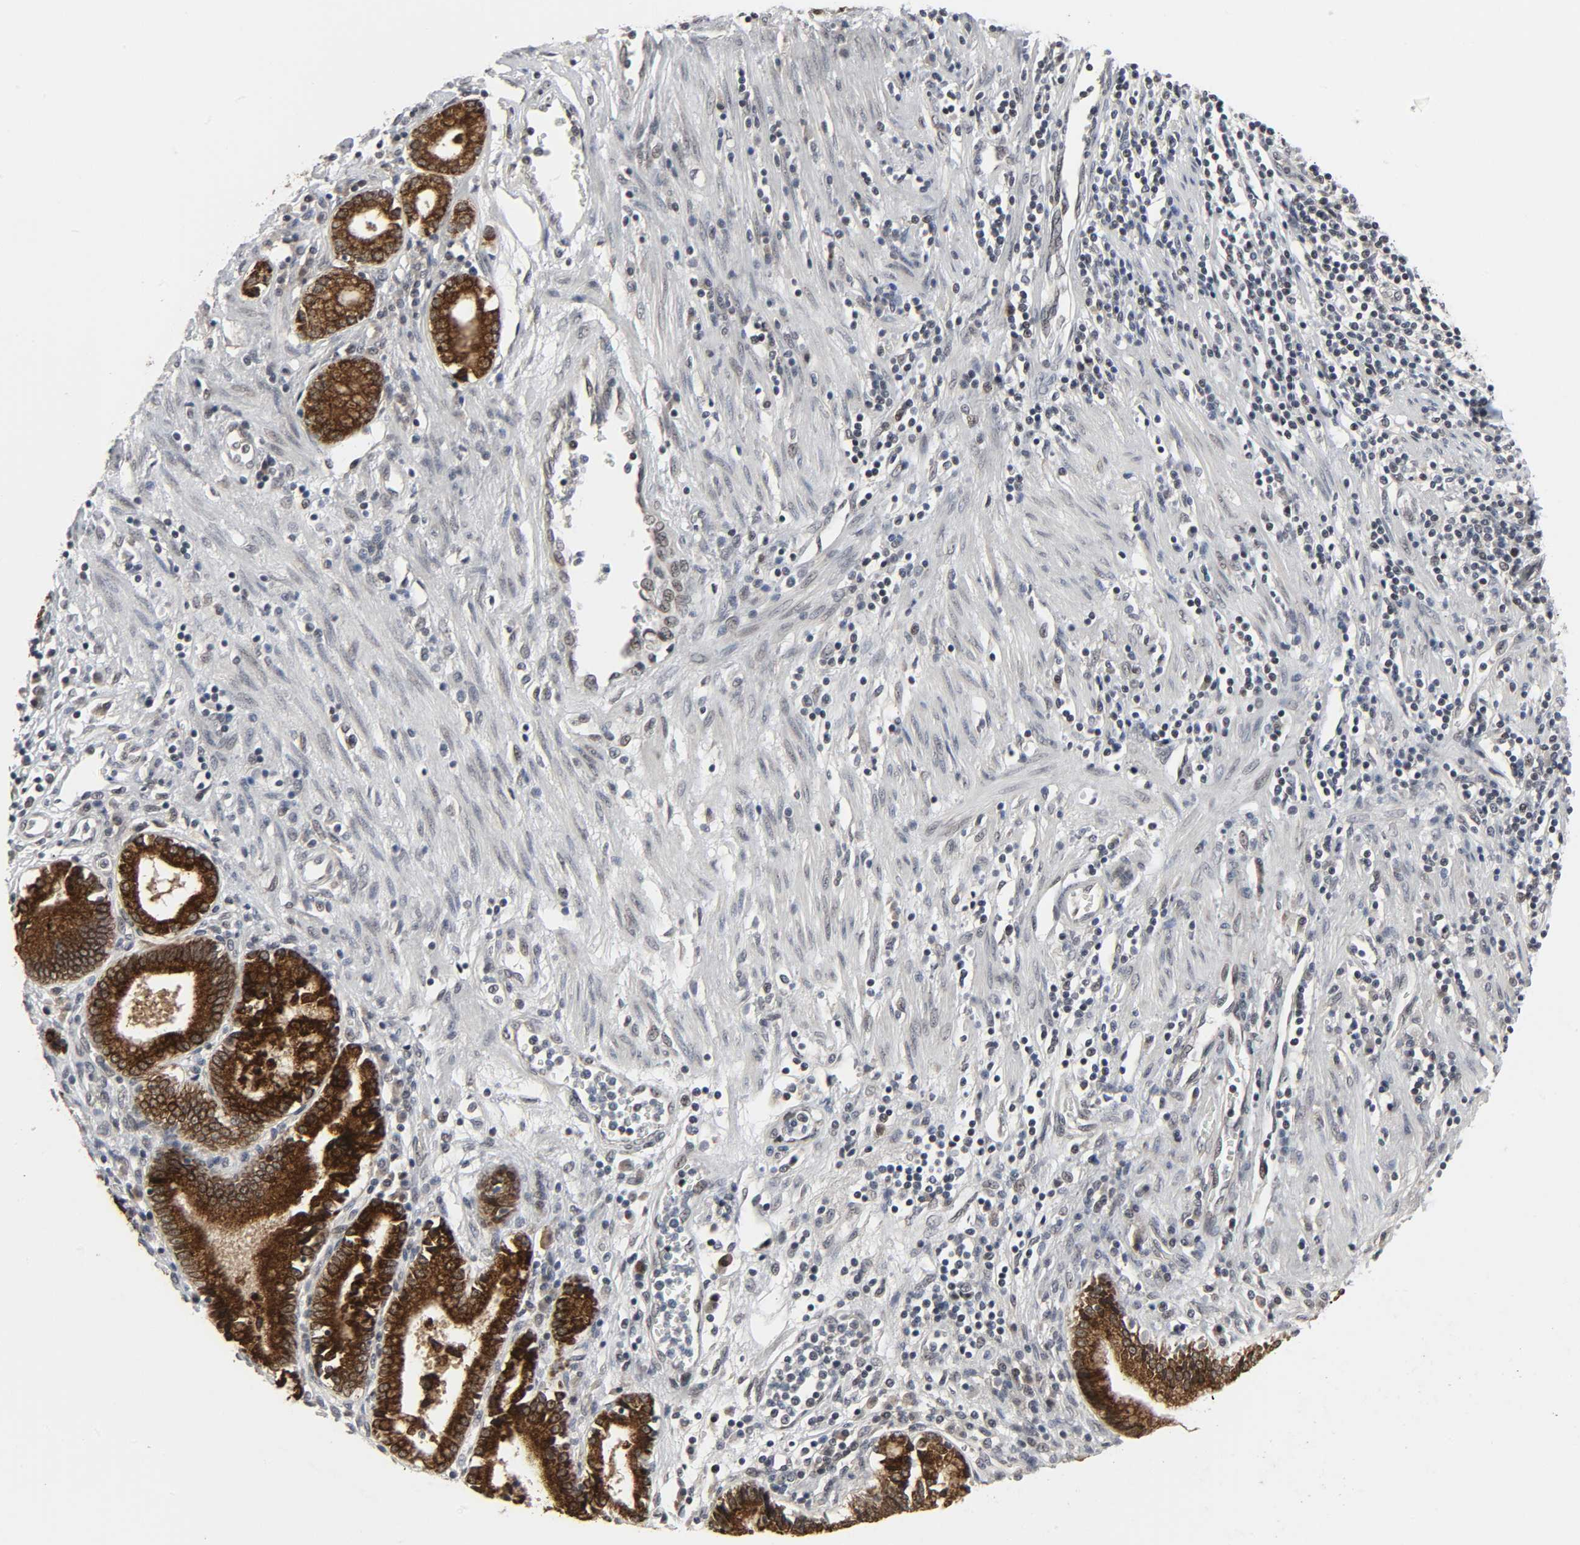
{"staining": {"intensity": "strong", "quantity": ">75%", "location": "cytoplasmic/membranous"}, "tissue": "pancreatic cancer", "cell_type": "Tumor cells", "image_type": "cancer", "snomed": [{"axis": "morphology", "description": "Adenocarcinoma, NOS"}, {"axis": "topography", "description": "Pancreas"}], "caption": "Approximately >75% of tumor cells in pancreatic adenocarcinoma reveal strong cytoplasmic/membranous protein positivity as visualized by brown immunohistochemical staining.", "gene": "MUC1", "patient": {"sex": "female", "age": 48}}